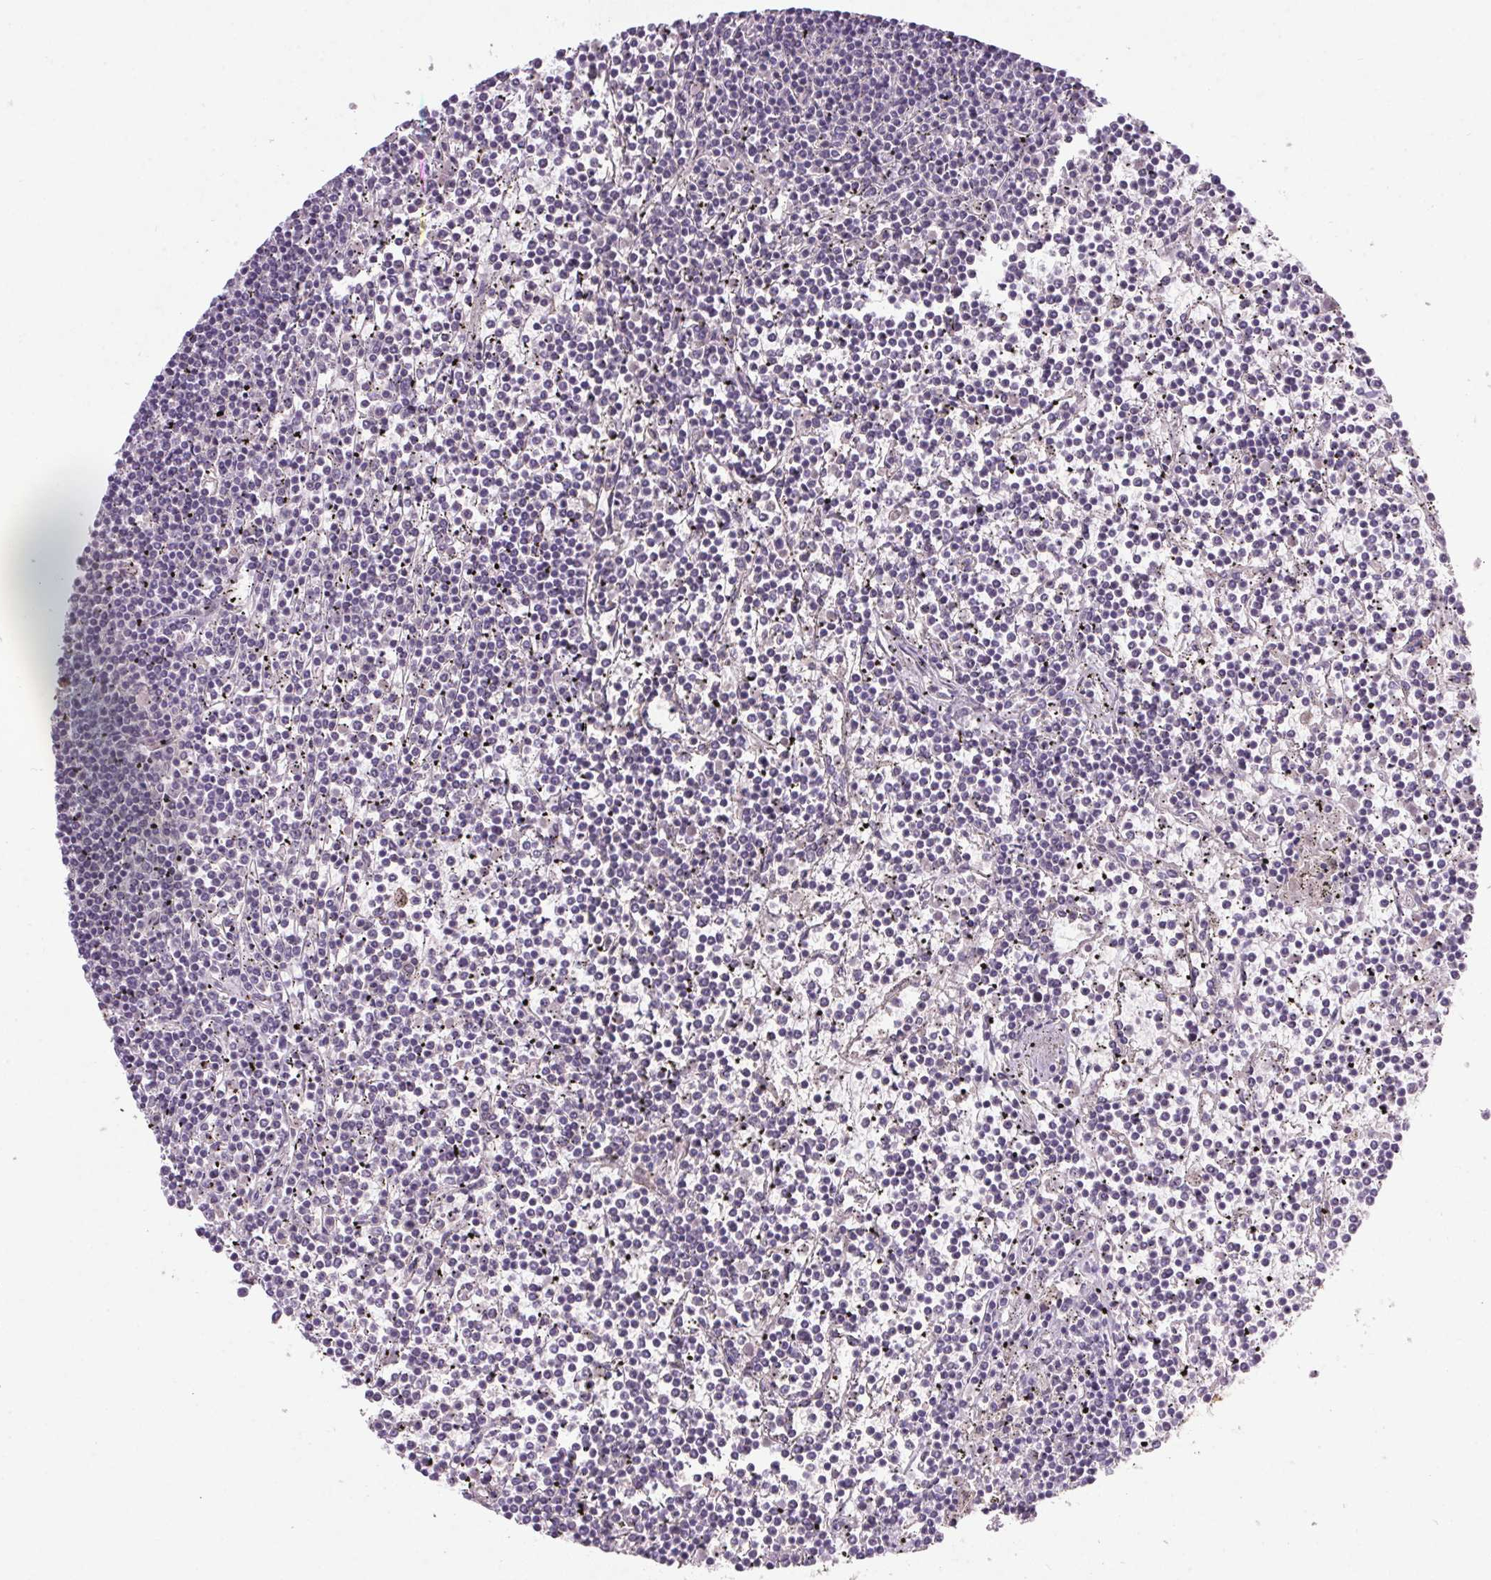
{"staining": {"intensity": "negative", "quantity": "none", "location": "none"}, "tissue": "lymphoma", "cell_type": "Tumor cells", "image_type": "cancer", "snomed": [{"axis": "morphology", "description": "Malignant lymphoma, non-Hodgkin's type, Low grade"}, {"axis": "topography", "description": "Spleen"}], "caption": "An immunohistochemistry micrograph of malignant lymphoma, non-Hodgkin's type (low-grade) is shown. There is no staining in tumor cells of malignant lymphoma, non-Hodgkin's type (low-grade).", "gene": "APOC4", "patient": {"sex": "female", "age": 19}}